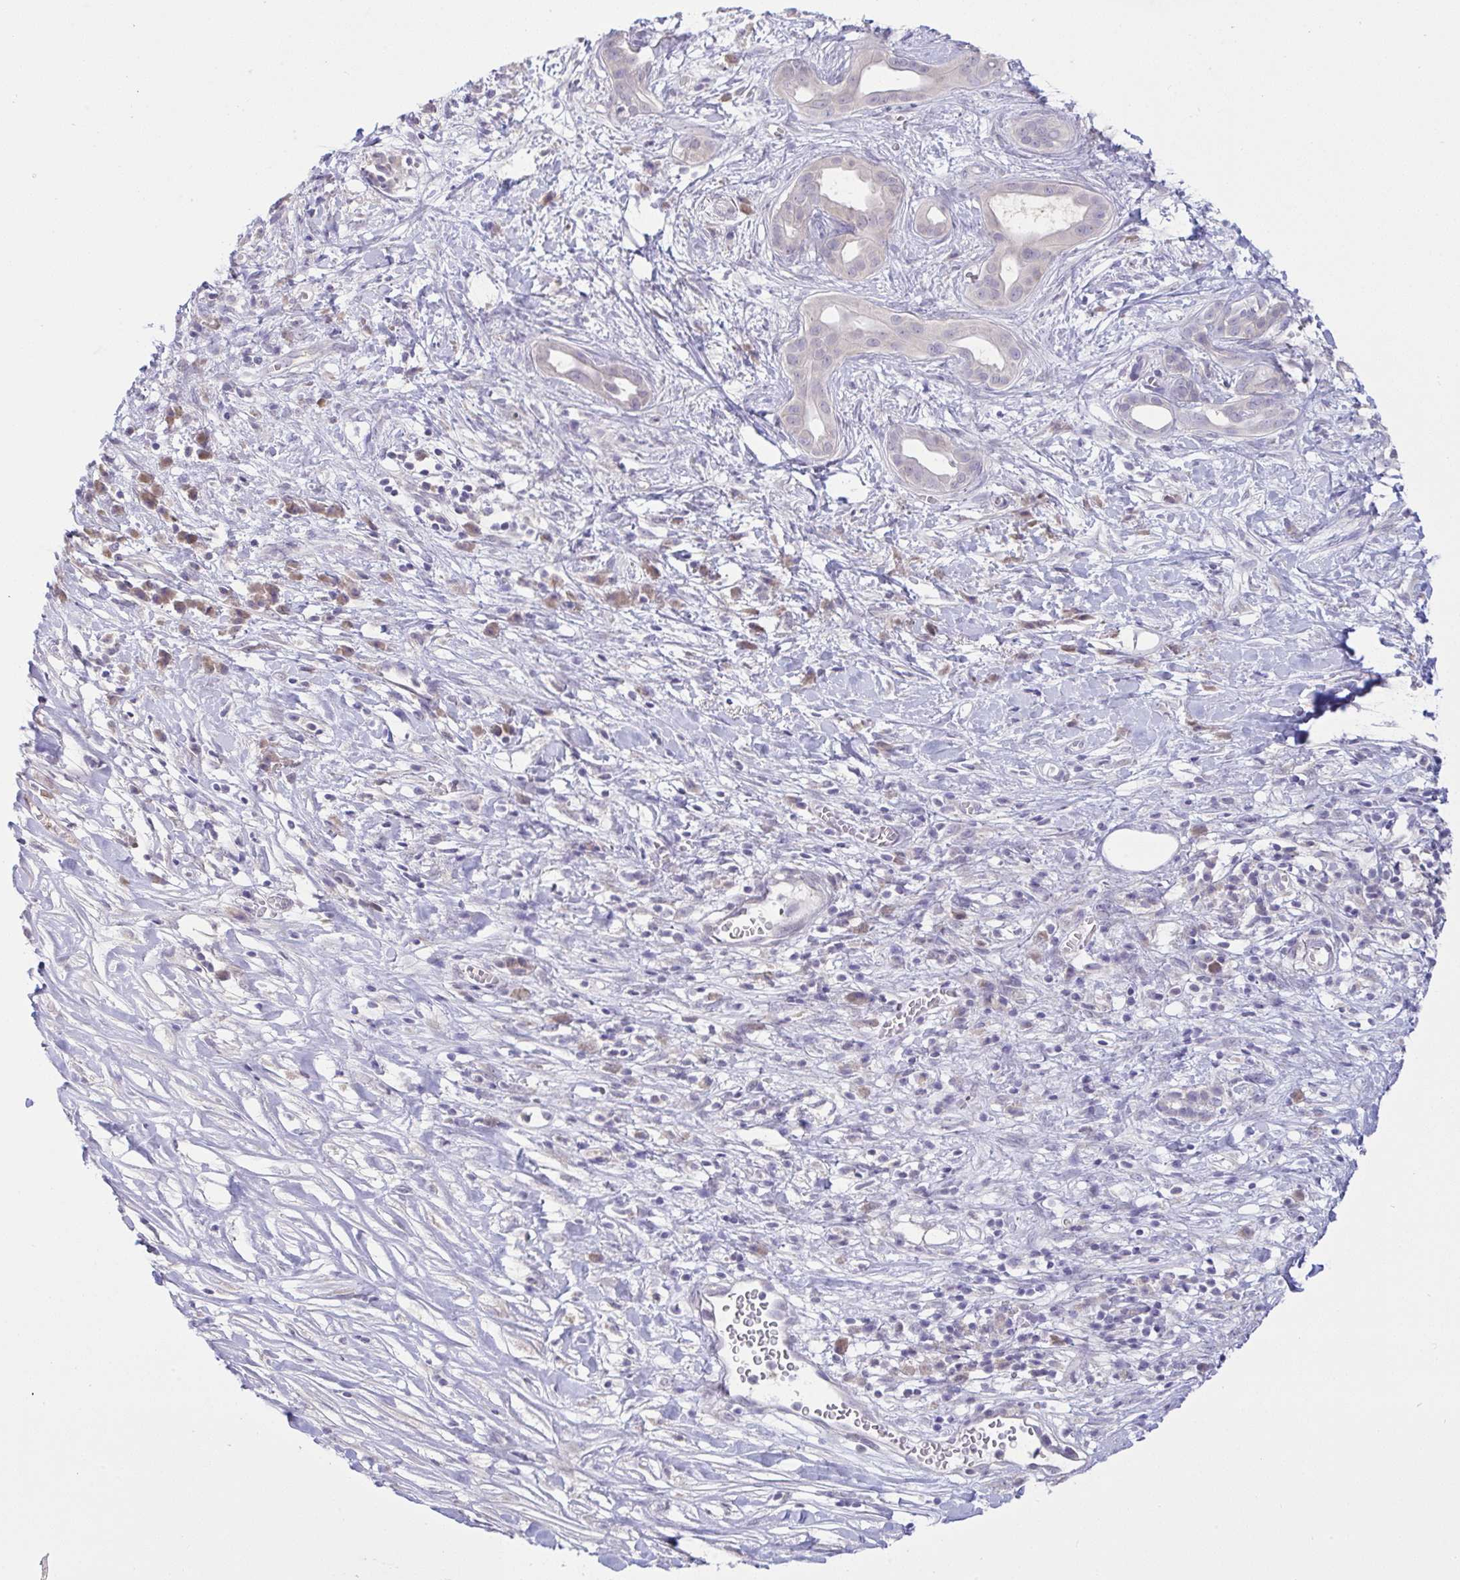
{"staining": {"intensity": "negative", "quantity": "none", "location": "none"}, "tissue": "pancreatic cancer", "cell_type": "Tumor cells", "image_type": "cancer", "snomed": [{"axis": "morphology", "description": "Adenocarcinoma, NOS"}, {"axis": "topography", "description": "Pancreas"}], "caption": "DAB immunohistochemical staining of pancreatic cancer (adenocarcinoma) demonstrates no significant staining in tumor cells.", "gene": "TMEM41A", "patient": {"sex": "male", "age": 61}}